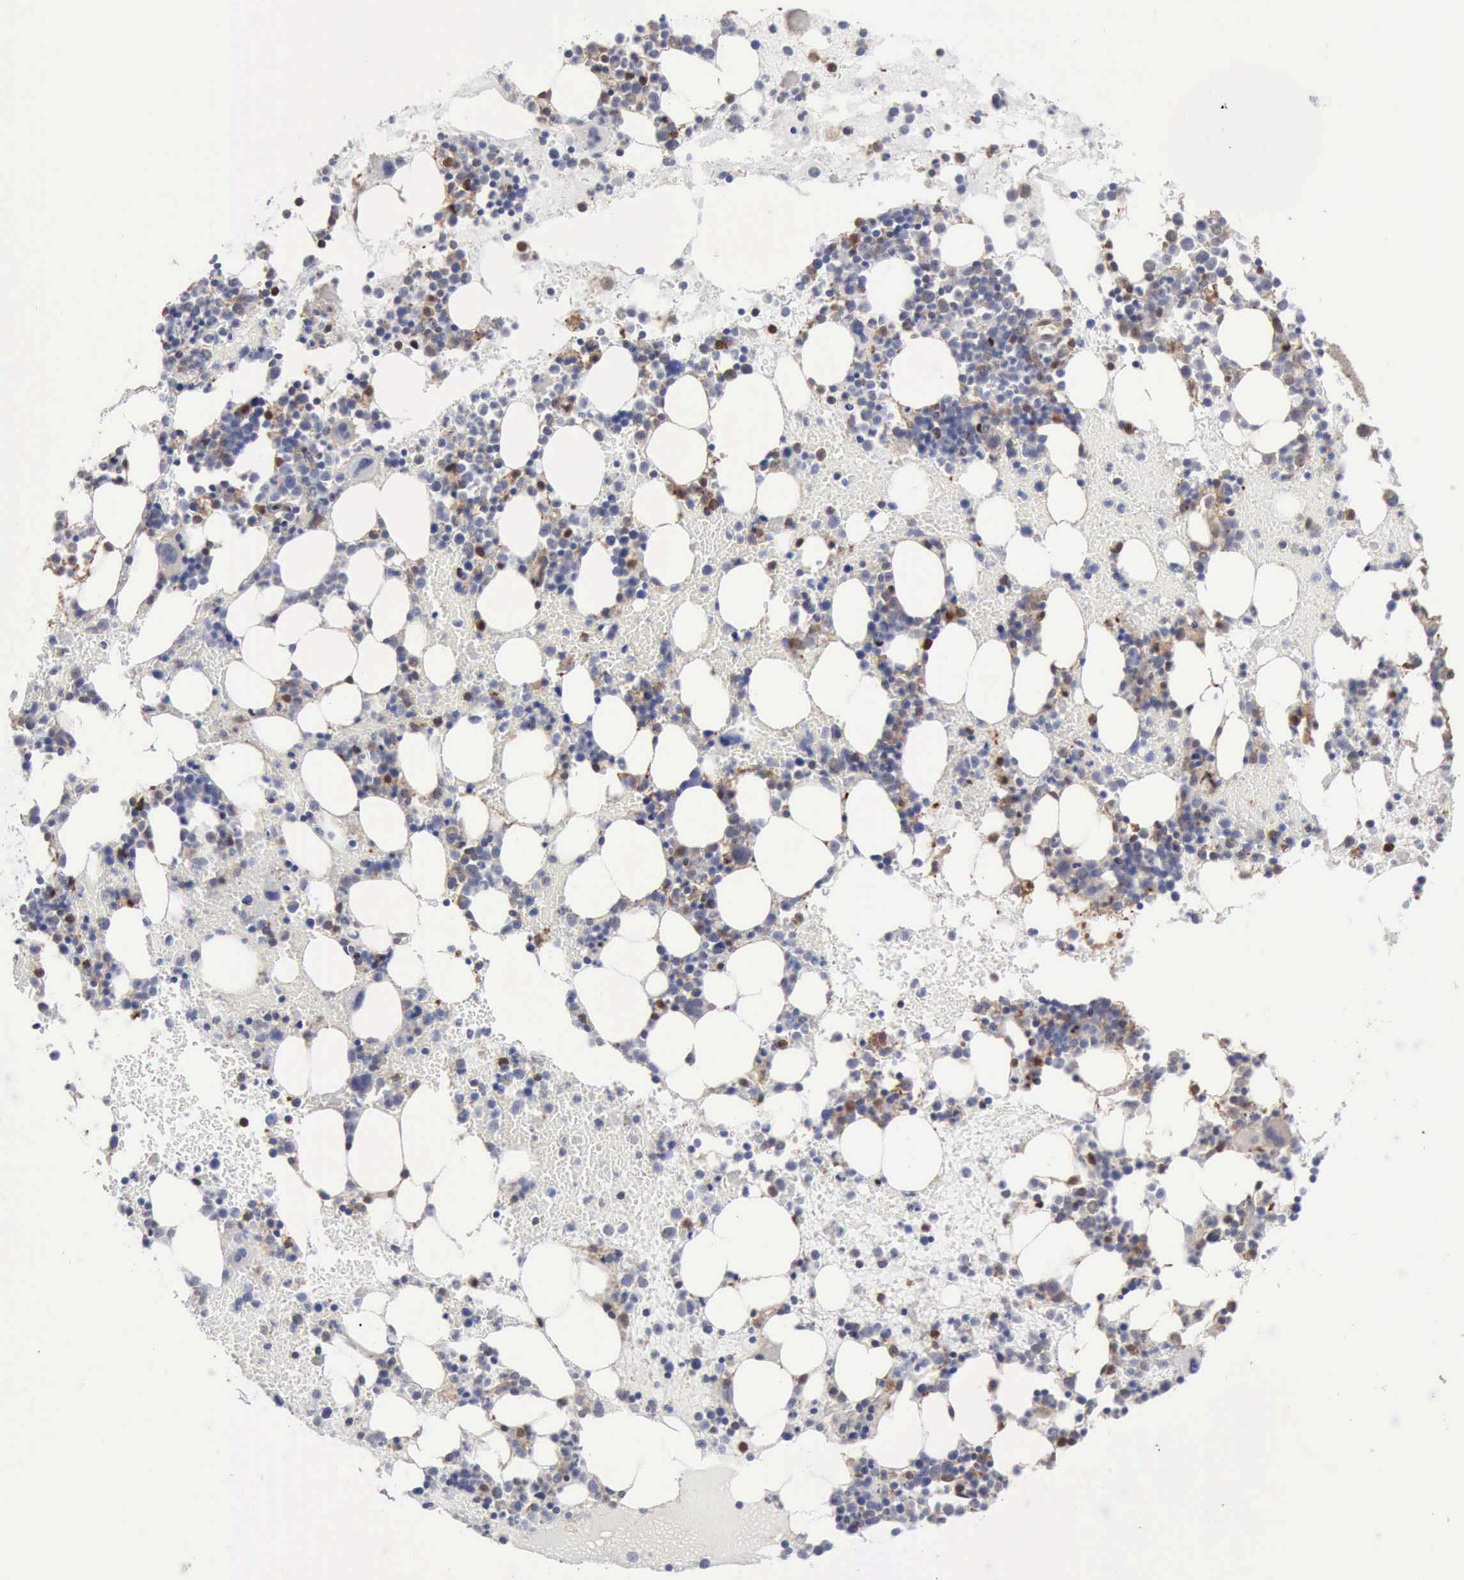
{"staining": {"intensity": "moderate", "quantity": "<25%", "location": "nuclear"}, "tissue": "bone marrow", "cell_type": "Hematopoietic cells", "image_type": "normal", "snomed": [{"axis": "morphology", "description": "Normal tissue, NOS"}, {"axis": "topography", "description": "Bone marrow"}], "caption": "Immunohistochemistry micrograph of unremarkable bone marrow: bone marrow stained using immunohistochemistry (IHC) exhibits low levels of moderate protein expression localized specifically in the nuclear of hematopoietic cells, appearing as a nuclear brown color.", "gene": "STAT1", "patient": {"sex": "male", "age": 15}}